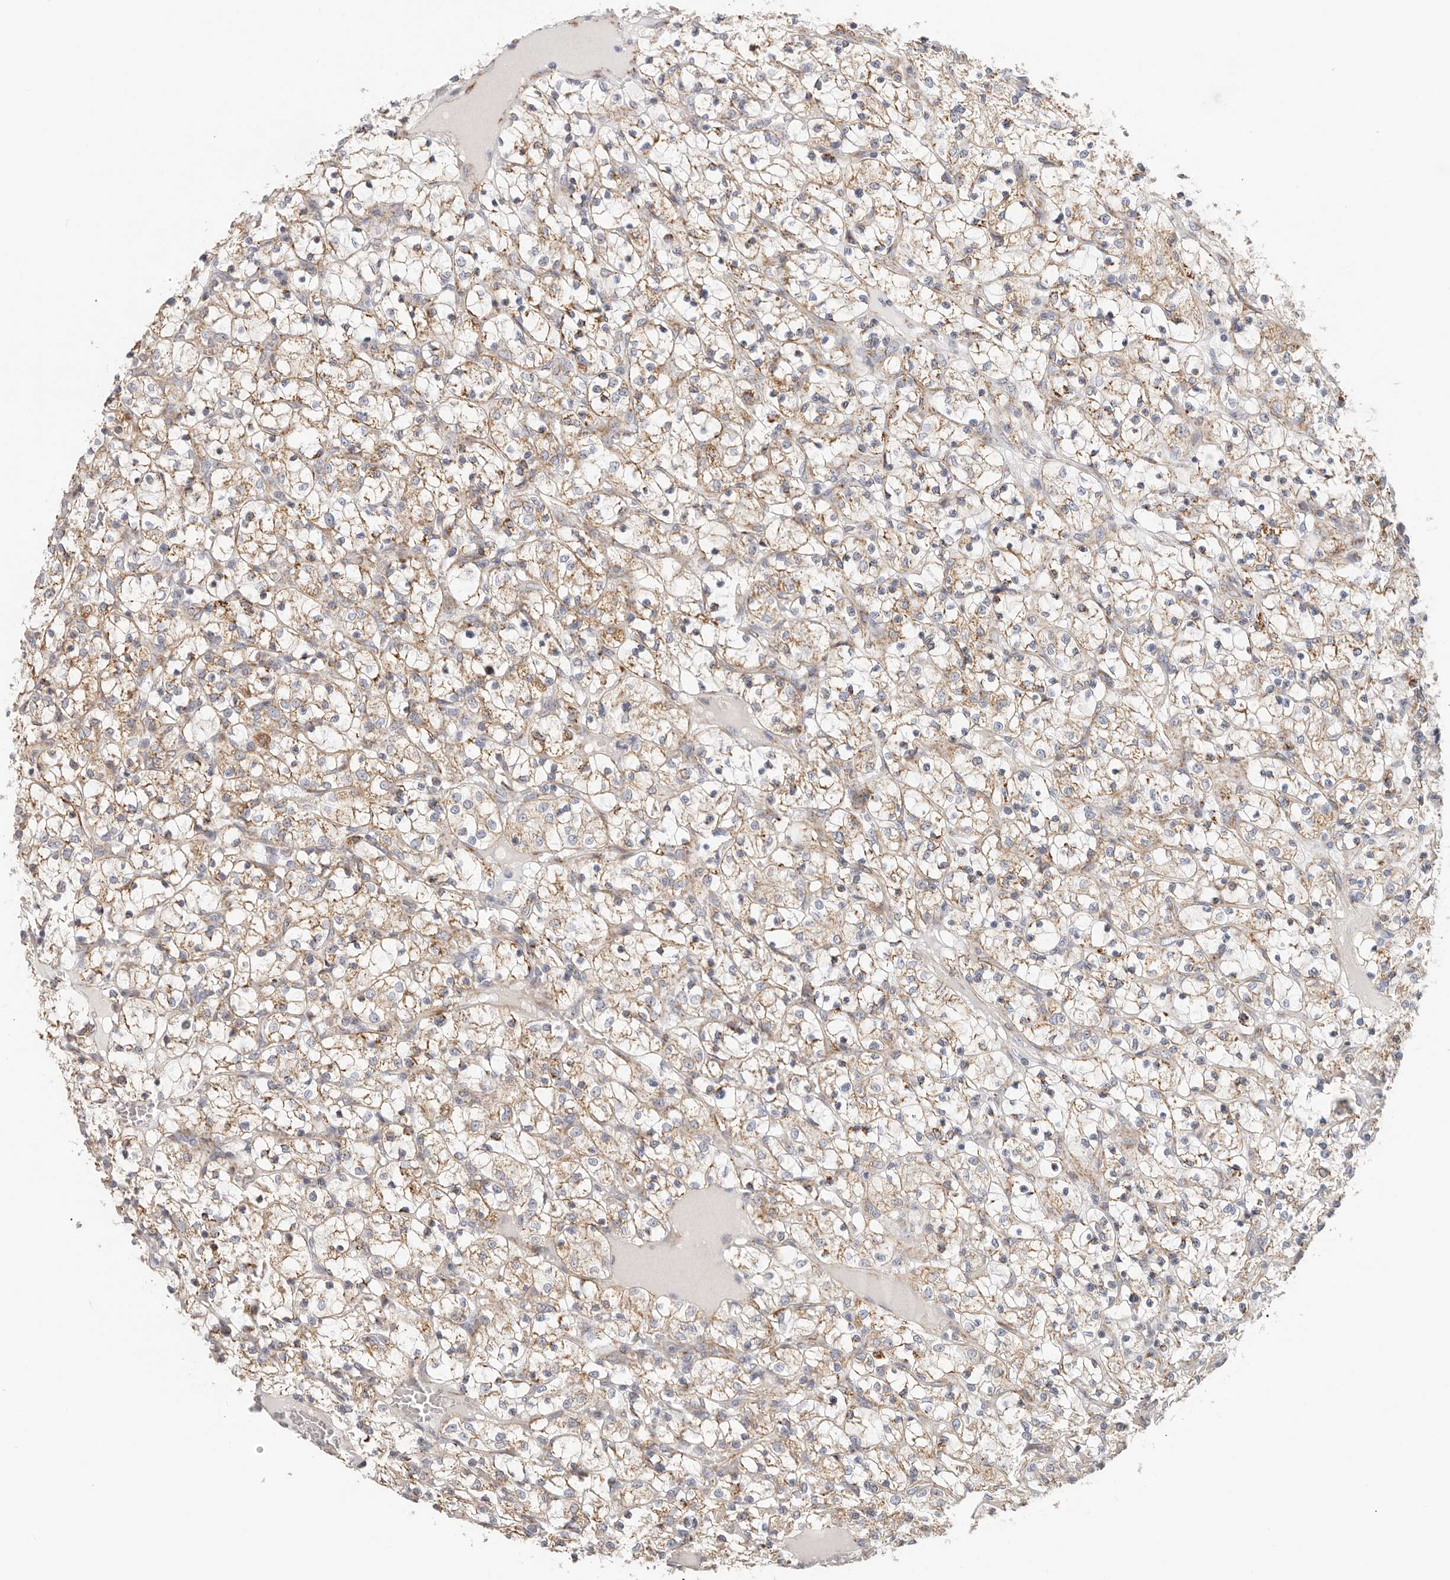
{"staining": {"intensity": "moderate", "quantity": "25%-75%", "location": "cytoplasmic/membranous"}, "tissue": "renal cancer", "cell_type": "Tumor cells", "image_type": "cancer", "snomed": [{"axis": "morphology", "description": "Adenocarcinoma, NOS"}, {"axis": "topography", "description": "Kidney"}], "caption": "IHC photomicrograph of neoplastic tissue: adenocarcinoma (renal) stained using immunohistochemistry demonstrates medium levels of moderate protein expression localized specifically in the cytoplasmic/membranous of tumor cells, appearing as a cytoplasmic/membranous brown color.", "gene": "AFDN", "patient": {"sex": "female", "age": 69}}